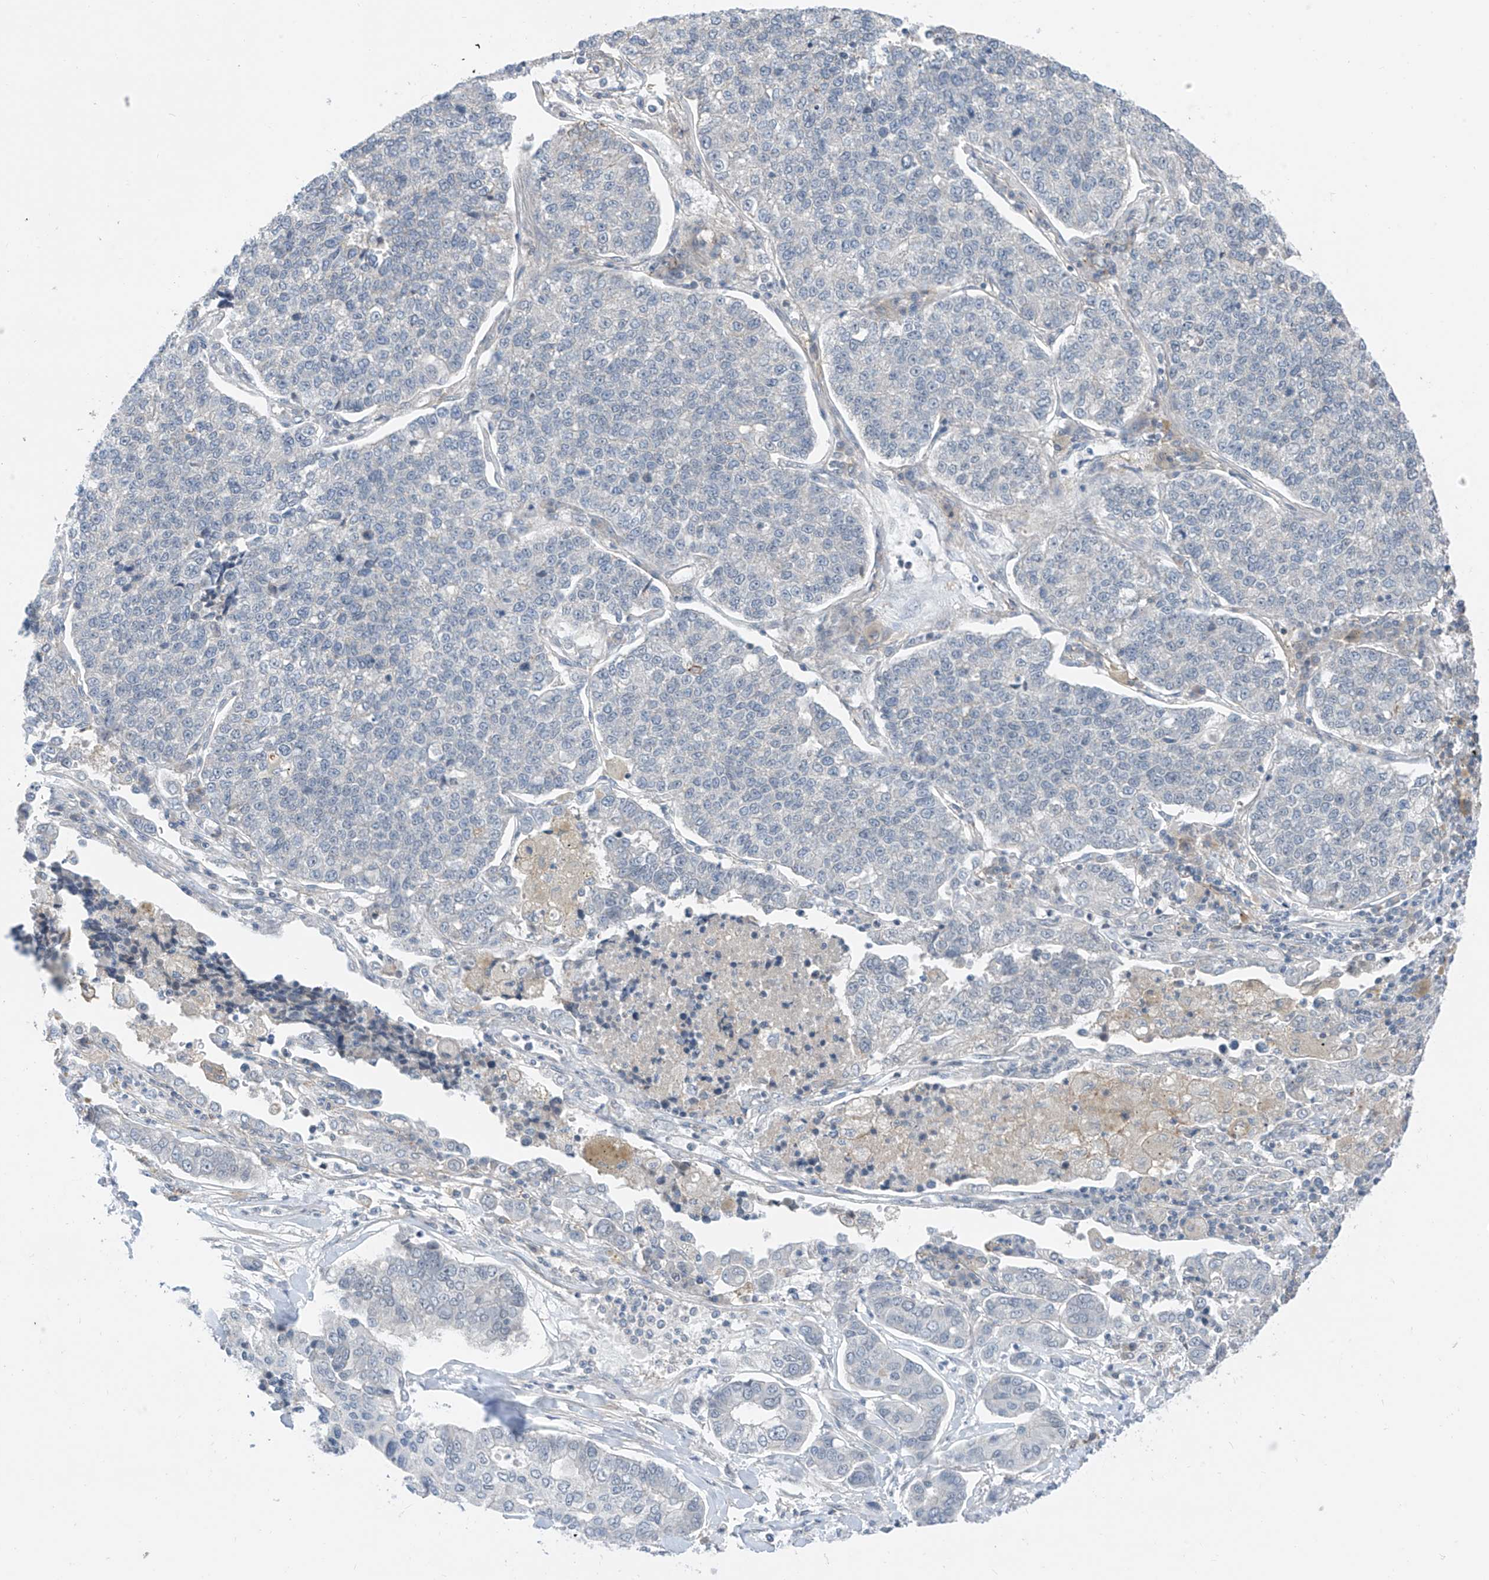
{"staining": {"intensity": "negative", "quantity": "none", "location": "none"}, "tissue": "lung cancer", "cell_type": "Tumor cells", "image_type": "cancer", "snomed": [{"axis": "morphology", "description": "Adenocarcinoma, NOS"}, {"axis": "topography", "description": "Lung"}], "caption": "Lung cancer (adenocarcinoma) stained for a protein using immunohistochemistry (IHC) reveals no expression tumor cells.", "gene": "ABLIM2", "patient": {"sex": "male", "age": 49}}